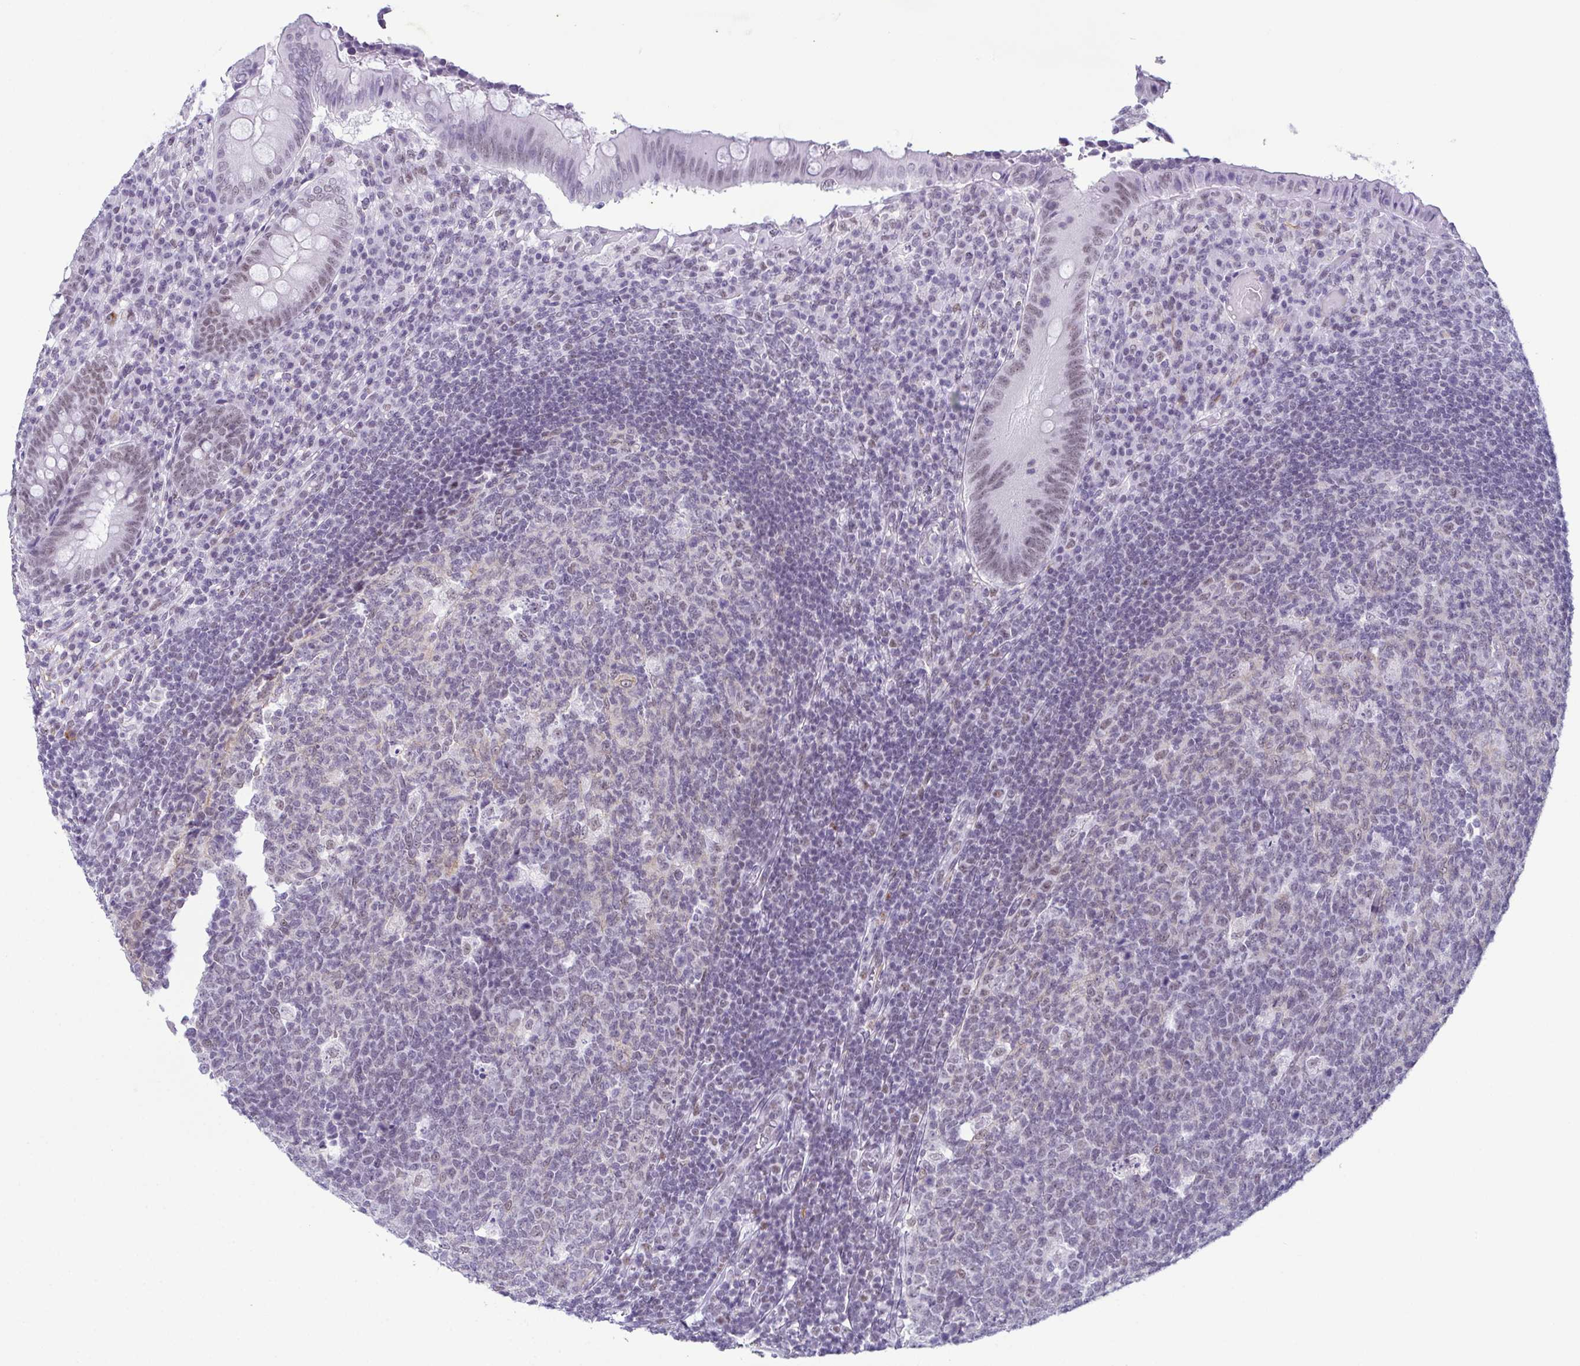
{"staining": {"intensity": "moderate", "quantity": "<25%", "location": "nuclear"}, "tissue": "appendix", "cell_type": "Glandular cells", "image_type": "normal", "snomed": [{"axis": "morphology", "description": "Normal tissue, NOS"}, {"axis": "topography", "description": "Appendix"}], "caption": "Immunohistochemistry histopathology image of benign appendix stained for a protein (brown), which exhibits low levels of moderate nuclear expression in approximately <25% of glandular cells.", "gene": "RBM7", "patient": {"sex": "male", "age": 18}}